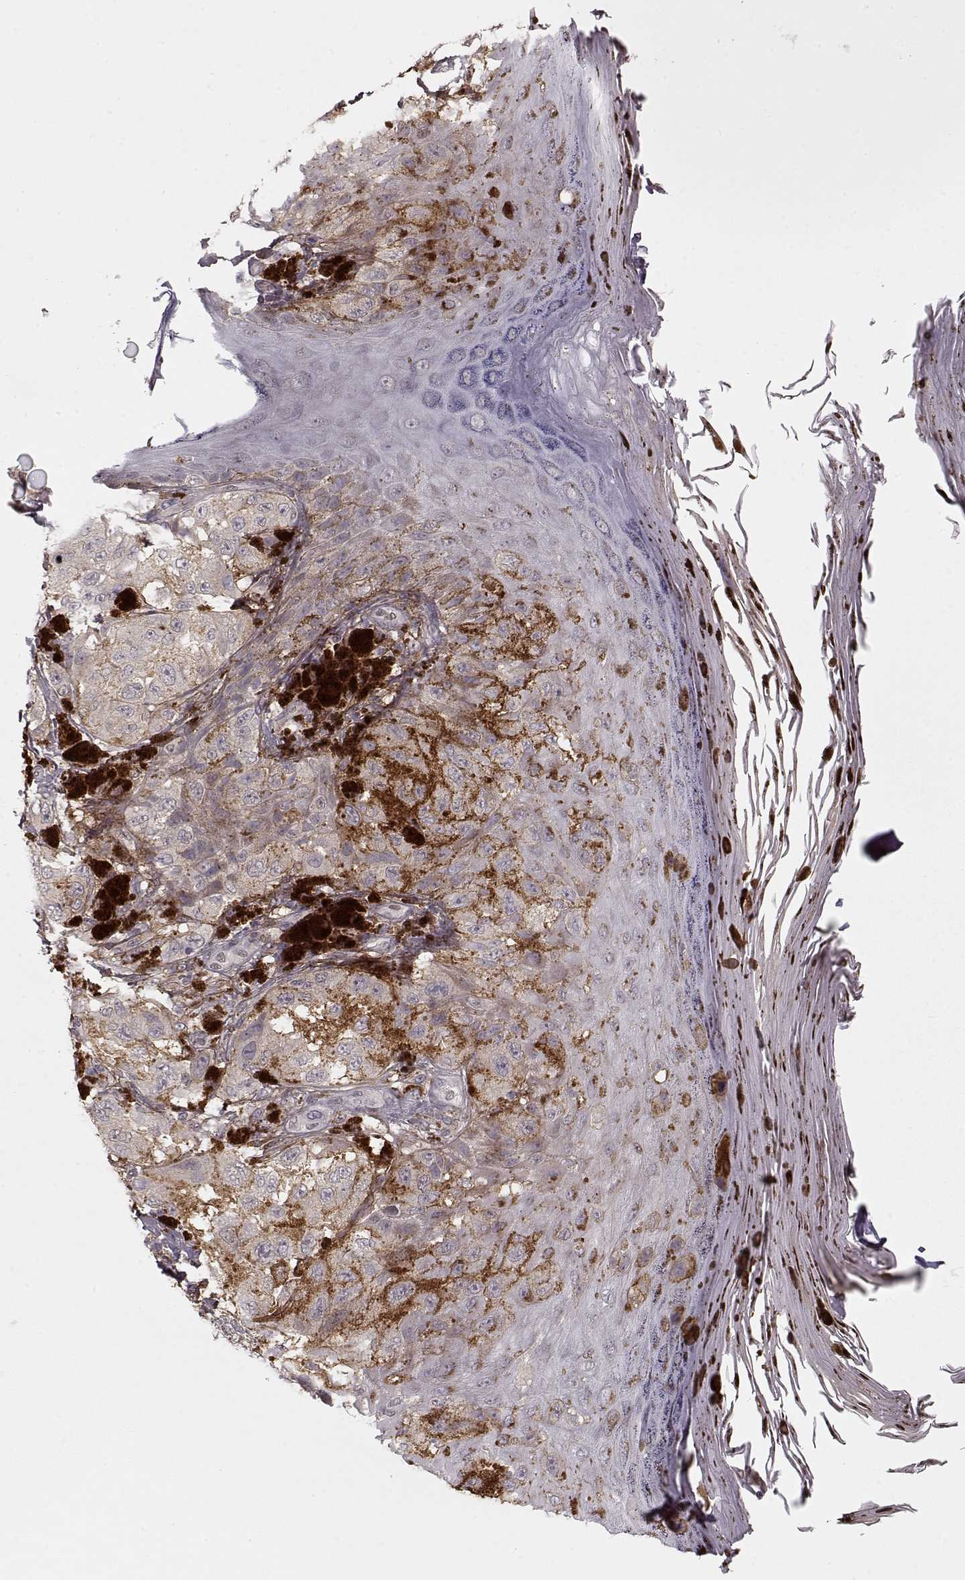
{"staining": {"intensity": "weak", "quantity": "25%-75%", "location": "cytoplasmic/membranous"}, "tissue": "melanoma", "cell_type": "Tumor cells", "image_type": "cancer", "snomed": [{"axis": "morphology", "description": "Malignant melanoma, NOS"}, {"axis": "topography", "description": "Skin"}], "caption": "DAB (3,3'-diaminobenzidine) immunohistochemical staining of human malignant melanoma demonstrates weak cytoplasmic/membranous protein expression in approximately 25%-75% of tumor cells. (DAB IHC with brightfield microscopy, high magnification).", "gene": "DENND4B", "patient": {"sex": "male", "age": 36}}